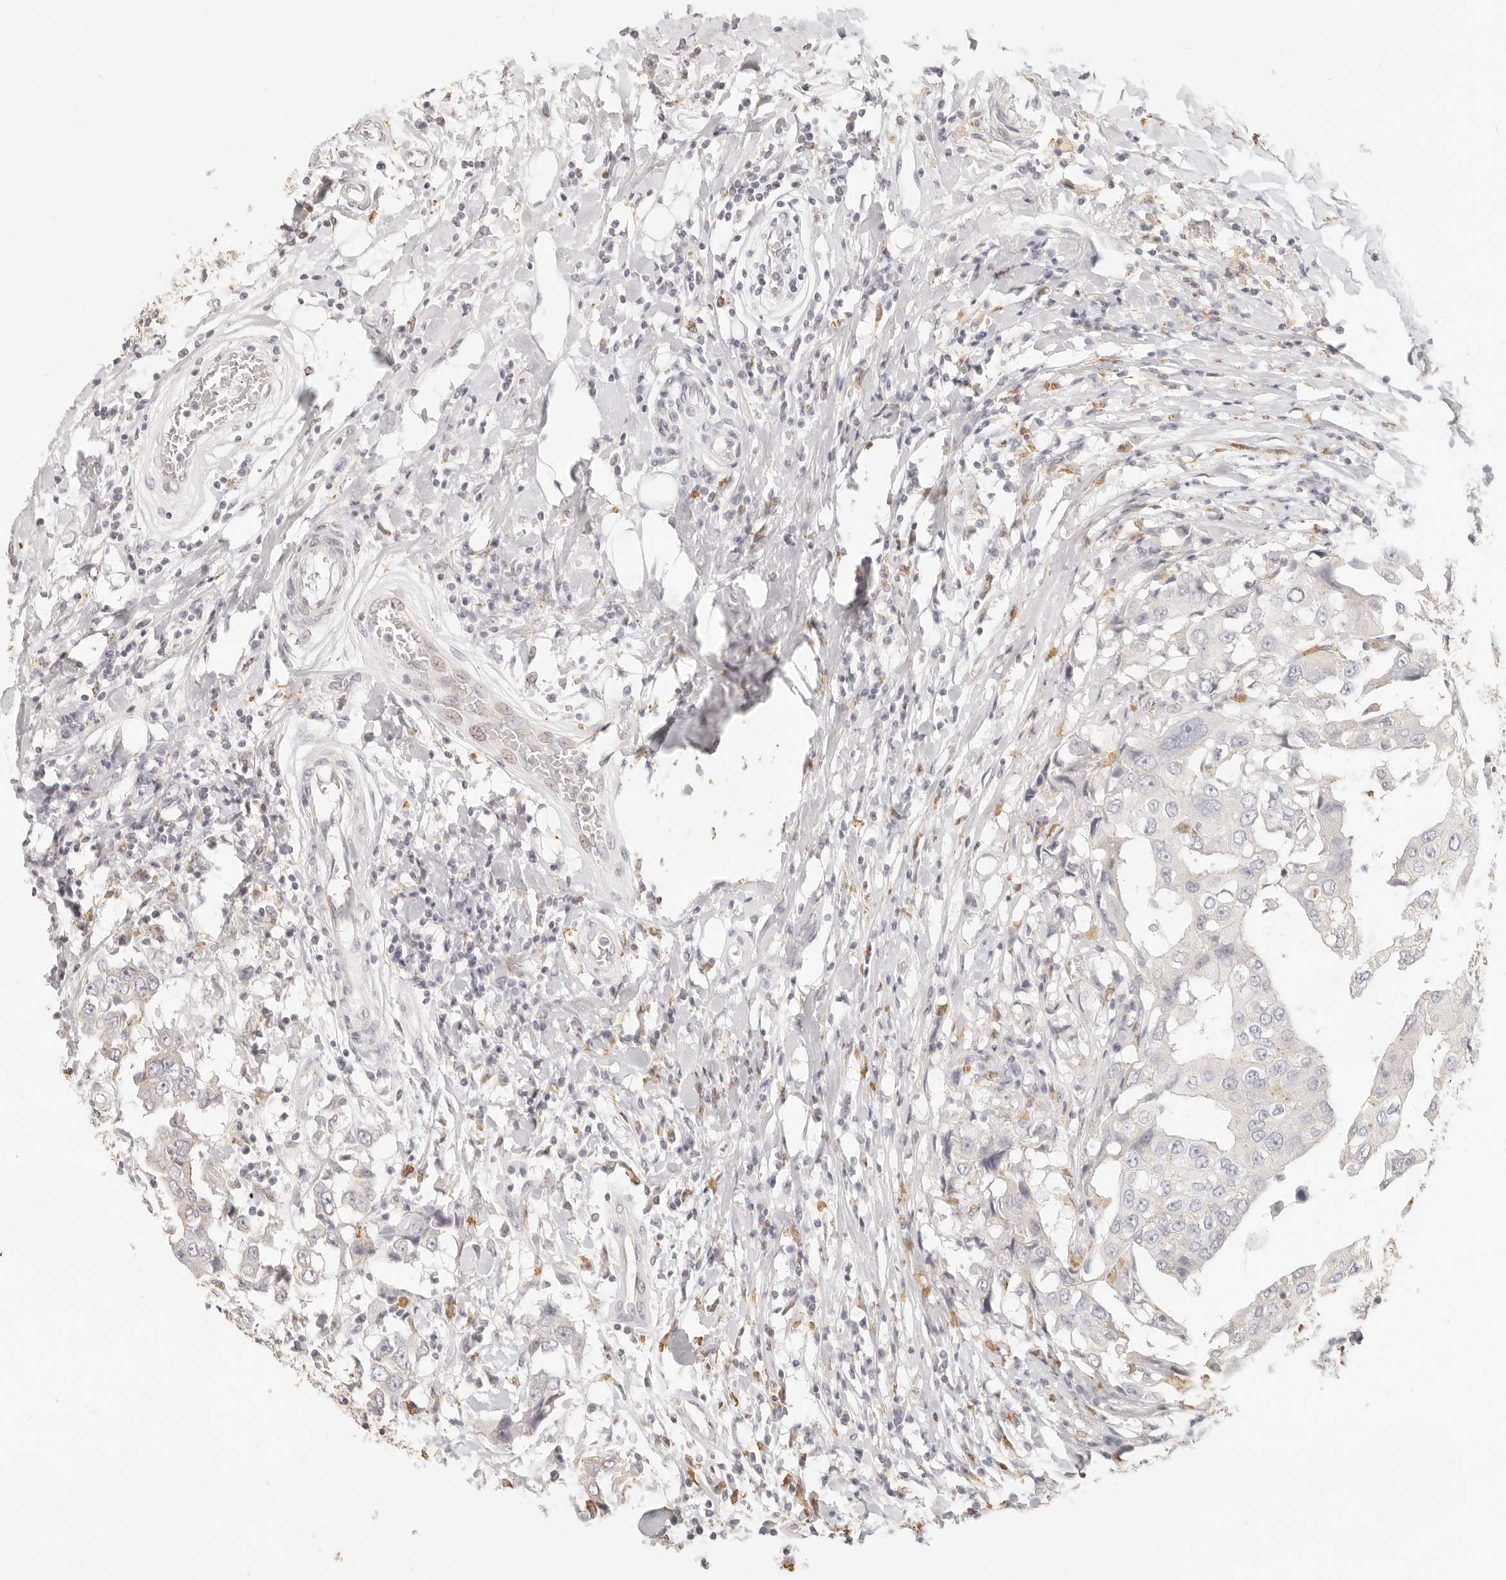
{"staining": {"intensity": "negative", "quantity": "none", "location": "none"}, "tissue": "breast cancer", "cell_type": "Tumor cells", "image_type": "cancer", "snomed": [{"axis": "morphology", "description": "Duct carcinoma"}, {"axis": "topography", "description": "Breast"}], "caption": "Image shows no significant protein positivity in tumor cells of infiltrating ductal carcinoma (breast).", "gene": "CNMD", "patient": {"sex": "female", "age": 27}}